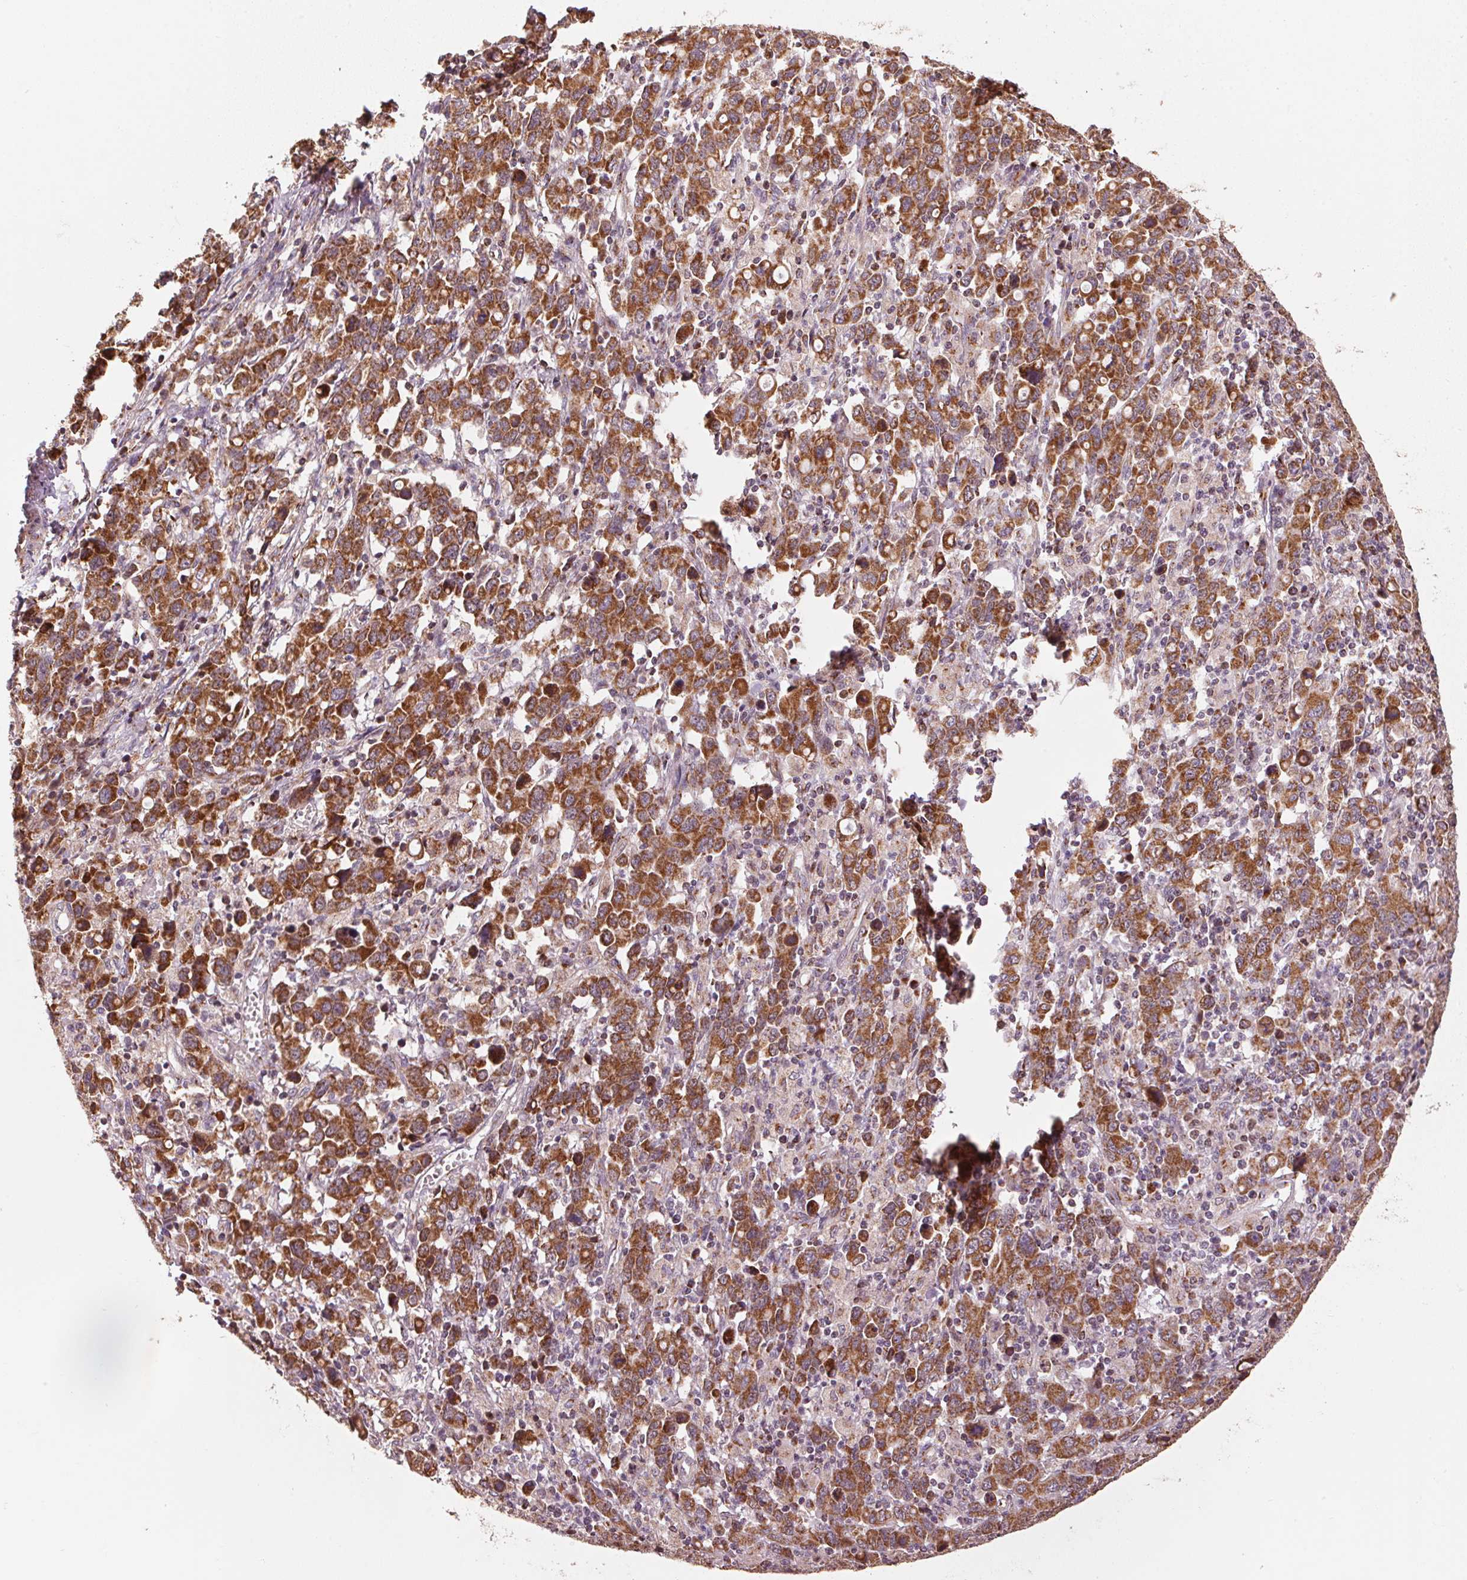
{"staining": {"intensity": "strong", "quantity": ">75%", "location": "cytoplasmic/membranous"}, "tissue": "stomach cancer", "cell_type": "Tumor cells", "image_type": "cancer", "snomed": [{"axis": "morphology", "description": "Adenocarcinoma, NOS"}, {"axis": "topography", "description": "Stomach, upper"}], "caption": "Strong cytoplasmic/membranous positivity for a protein is seen in approximately >75% of tumor cells of stomach adenocarcinoma using immunohistochemistry.", "gene": "TOMM70", "patient": {"sex": "male", "age": 69}}